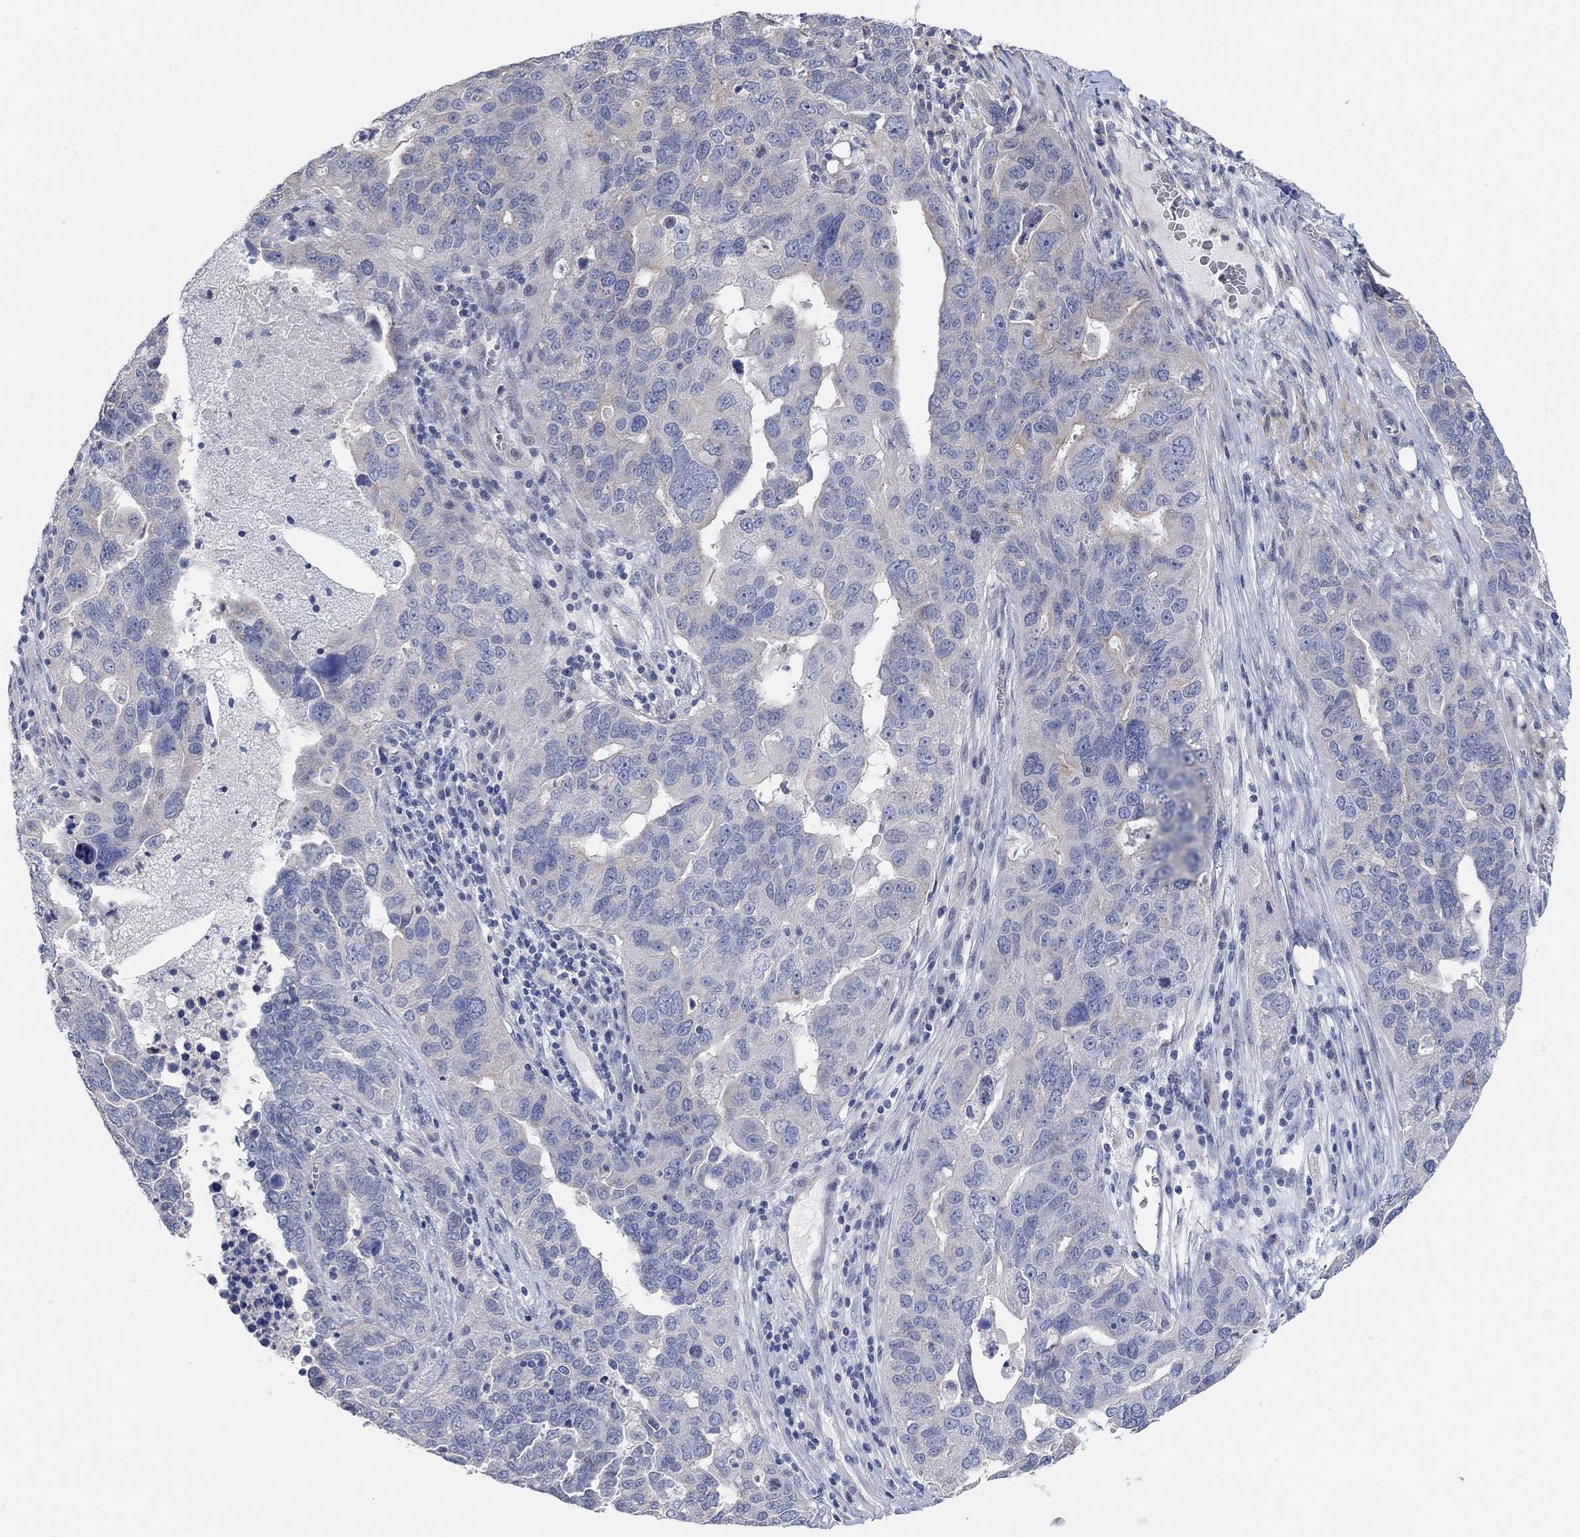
{"staining": {"intensity": "weak", "quantity": "<25%", "location": "cytoplasmic/membranous"}, "tissue": "ovarian cancer", "cell_type": "Tumor cells", "image_type": "cancer", "snomed": [{"axis": "morphology", "description": "Carcinoma, endometroid"}, {"axis": "topography", "description": "Soft tissue"}, {"axis": "topography", "description": "Ovary"}], "caption": "Tumor cells show no significant protein positivity in endometroid carcinoma (ovarian). (Immunohistochemistry (ihc), brightfield microscopy, high magnification).", "gene": "NLRP14", "patient": {"sex": "female", "age": 52}}